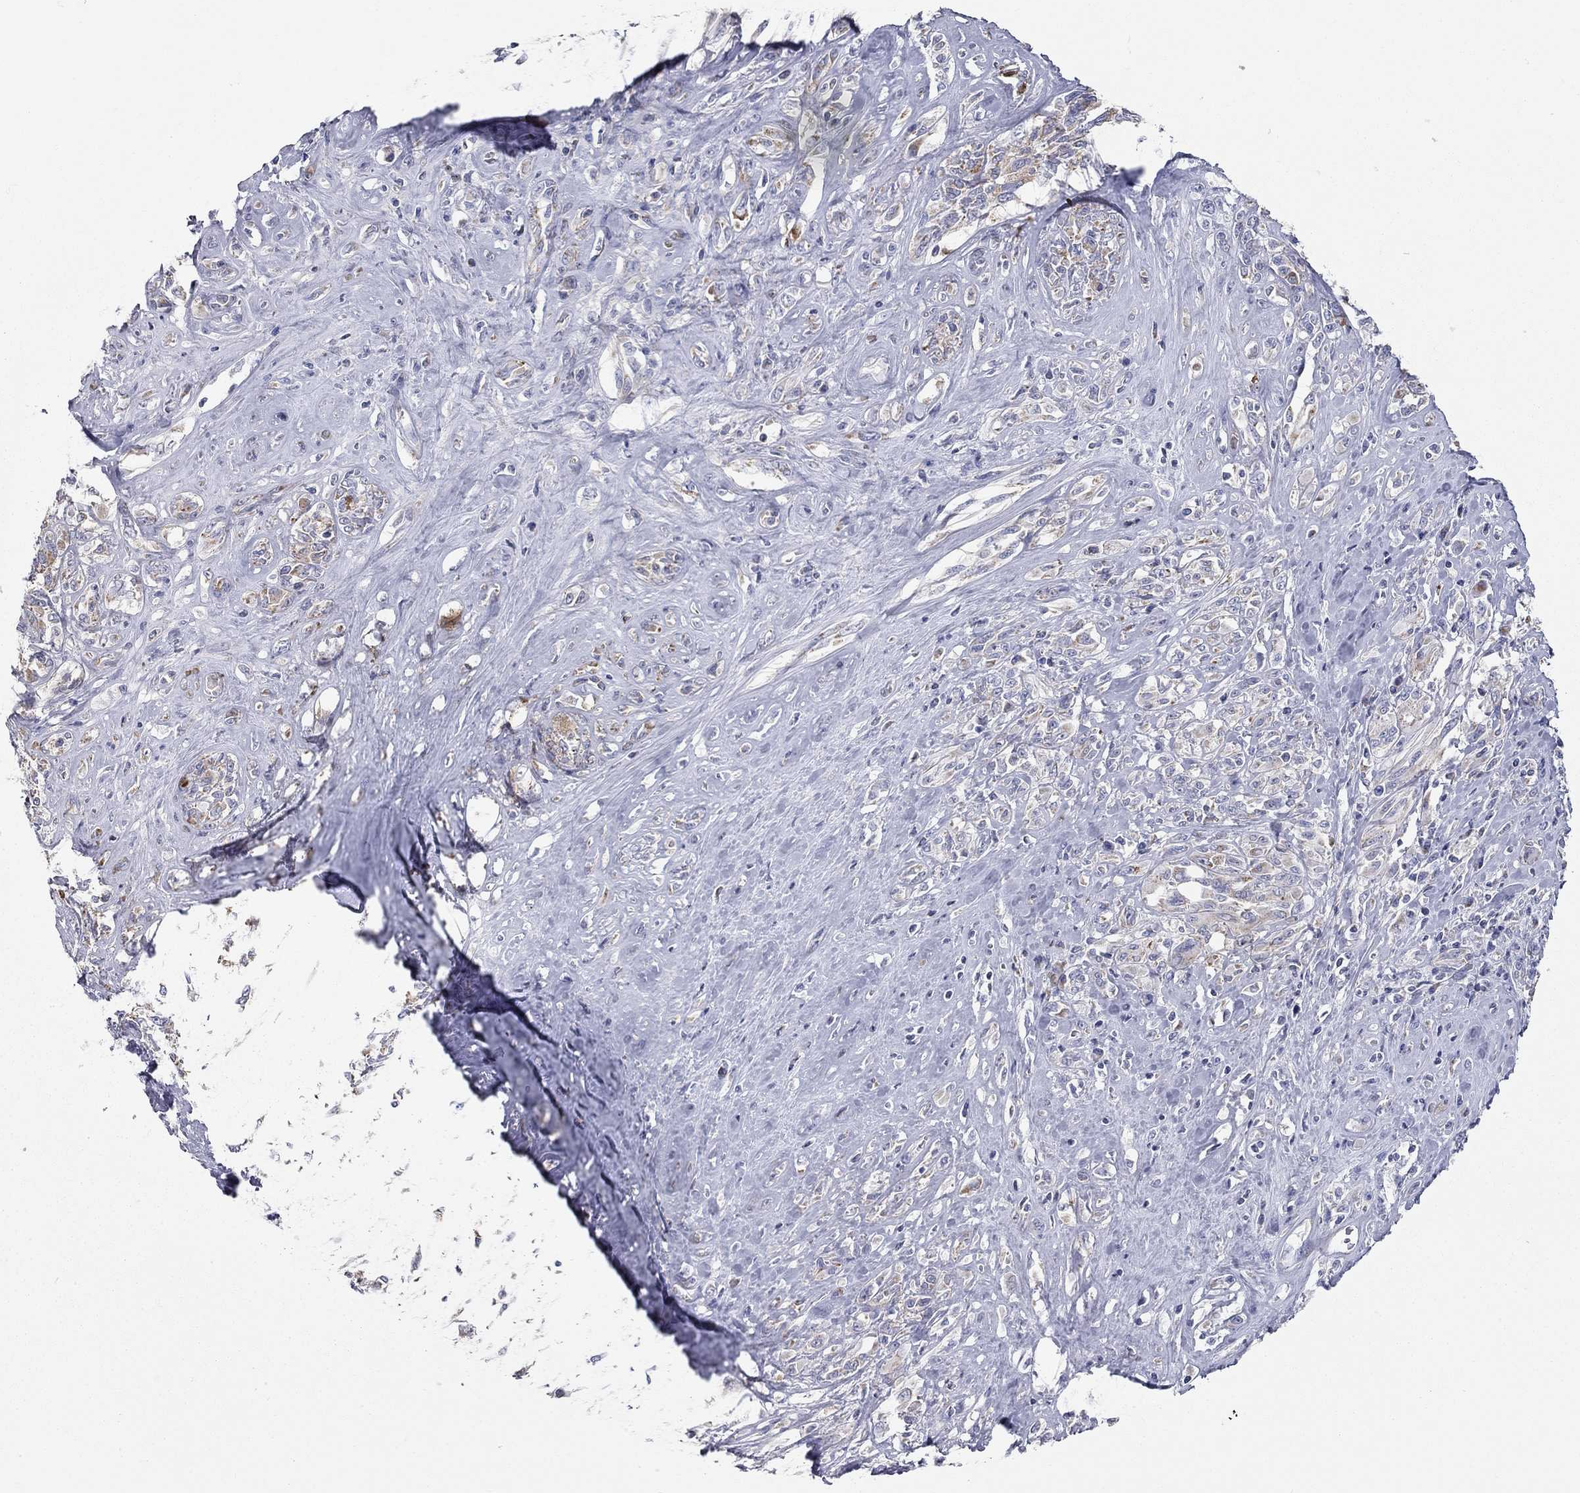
{"staining": {"intensity": "weak", "quantity": "<25%", "location": "cytoplasmic/membranous"}, "tissue": "melanoma", "cell_type": "Tumor cells", "image_type": "cancer", "snomed": [{"axis": "morphology", "description": "Malignant melanoma, NOS"}, {"axis": "topography", "description": "Skin"}], "caption": "DAB immunohistochemical staining of human malignant melanoma reveals no significant expression in tumor cells. (DAB immunohistochemistry (IHC) with hematoxylin counter stain).", "gene": "CFAP161", "patient": {"sex": "female", "age": 91}}